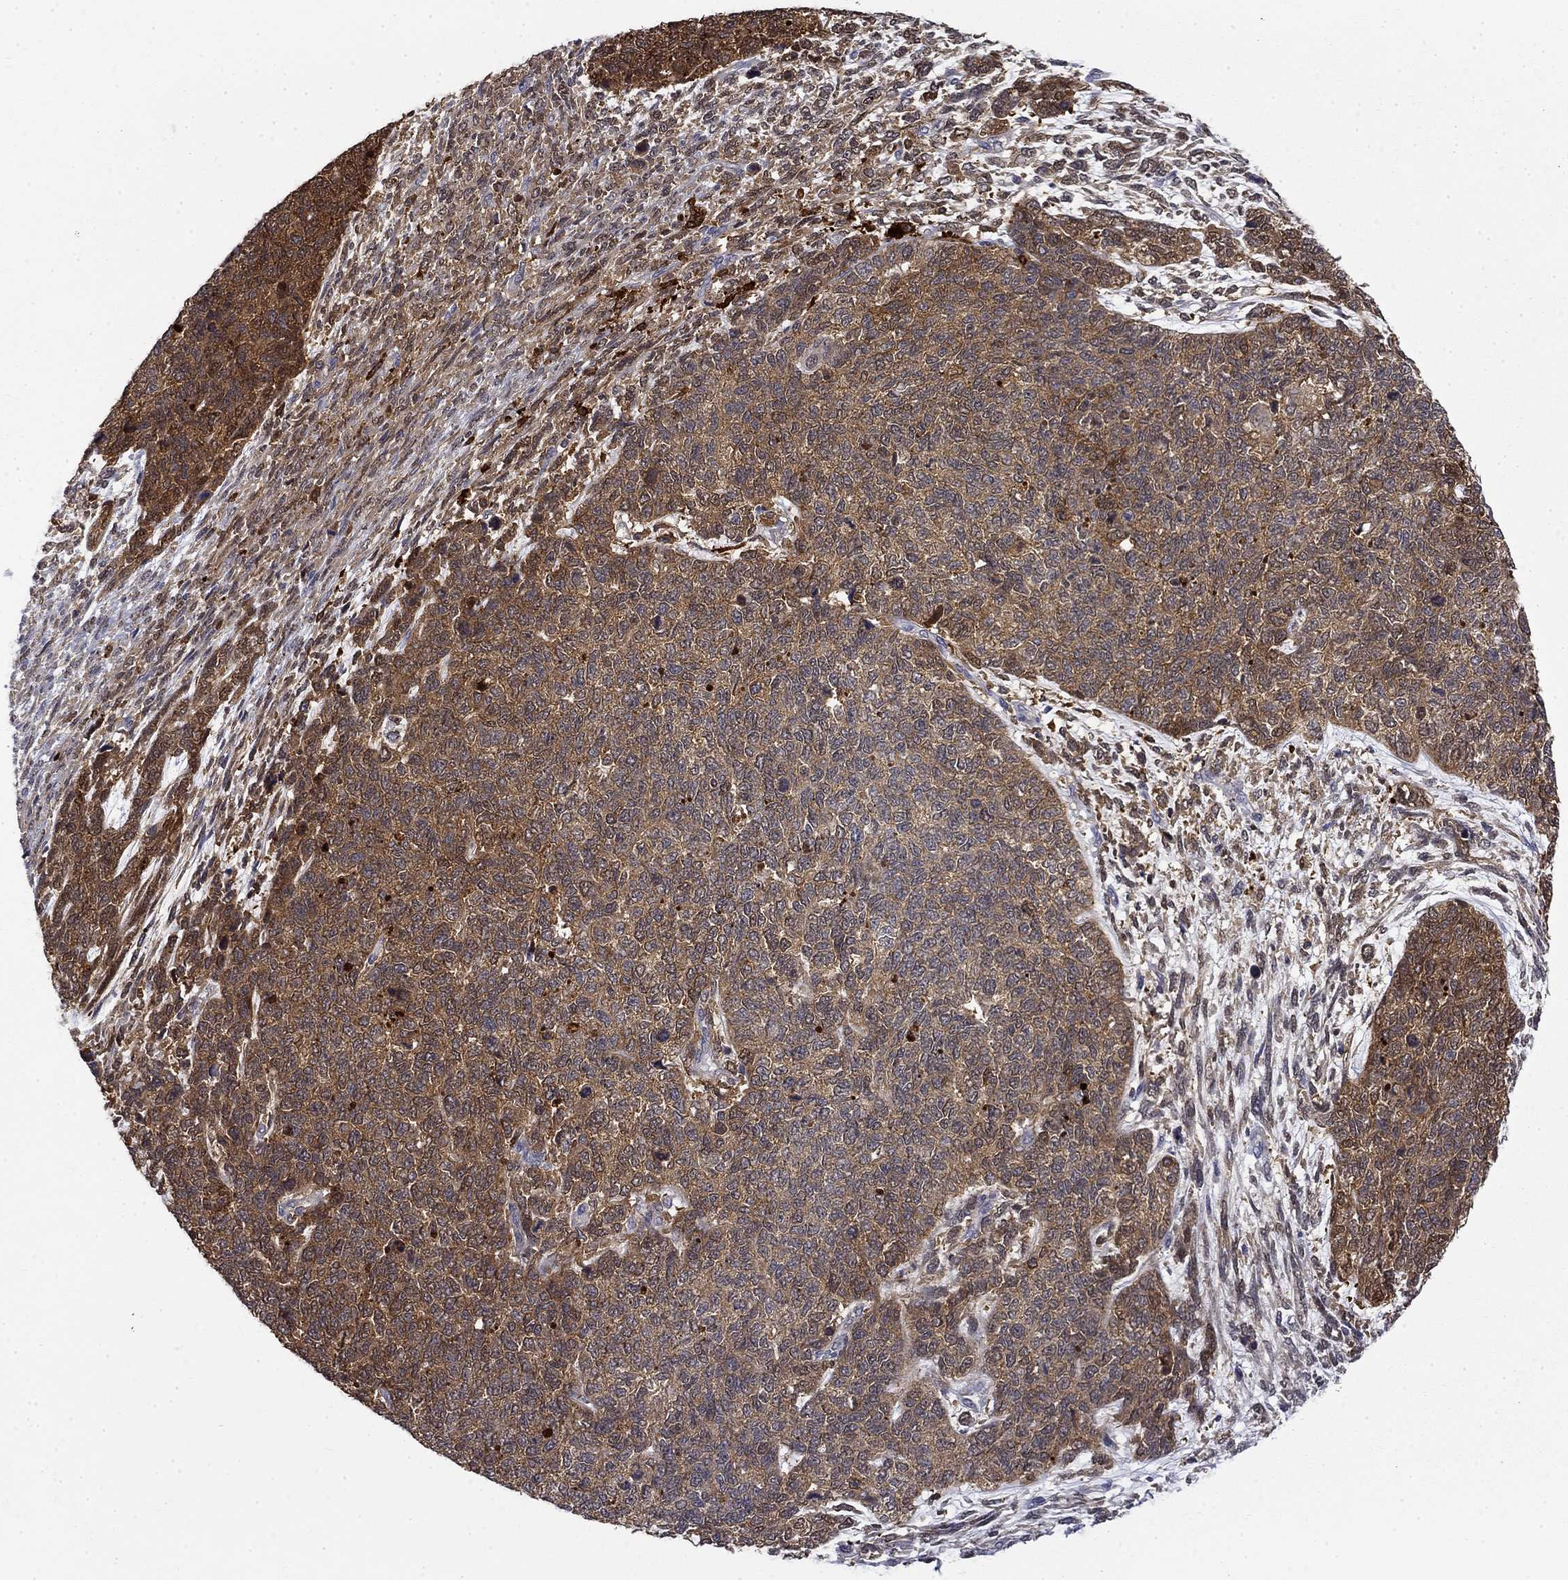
{"staining": {"intensity": "moderate", "quantity": ">75%", "location": "cytoplasmic/membranous"}, "tissue": "cervical cancer", "cell_type": "Tumor cells", "image_type": "cancer", "snomed": [{"axis": "morphology", "description": "Squamous cell carcinoma, NOS"}, {"axis": "topography", "description": "Cervix"}], "caption": "DAB (3,3'-diaminobenzidine) immunohistochemical staining of cervical cancer displays moderate cytoplasmic/membranous protein expression in approximately >75% of tumor cells.", "gene": "PCBP3", "patient": {"sex": "female", "age": 63}}